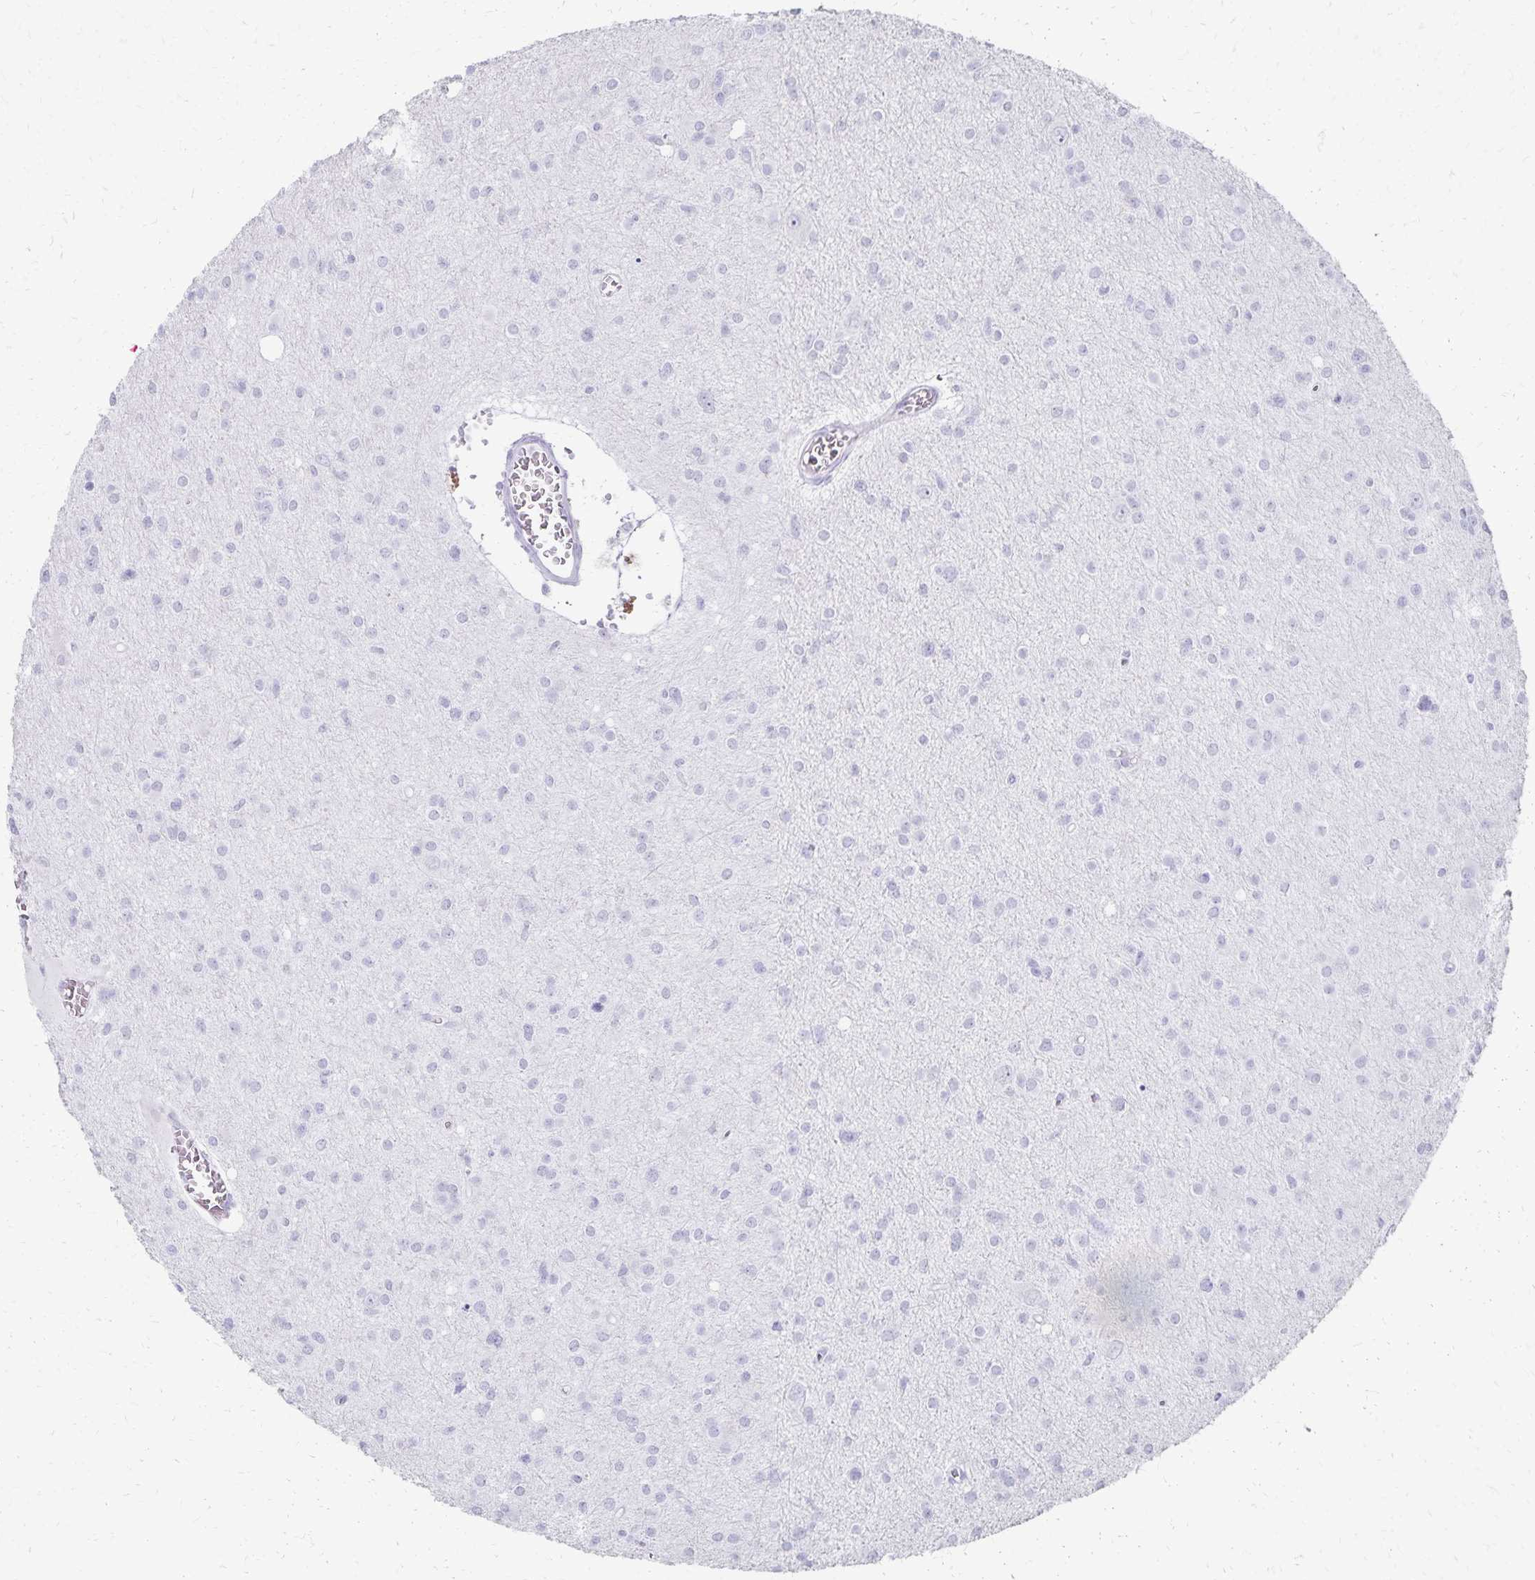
{"staining": {"intensity": "negative", "quantity": "none", "location": "none"}, "tissue": "glioma", "cell_type": "Tumor cells", "image_type": "cancer", "snomed": [{"axis": "morphology", "description": "Glioma, malignant, High grade"}, {"axis": "topography", "description": "Brain"}], "caption": "Human glioma stained for a protein using immunohistochemistry shows no staining in tumor cells.", "gene": "GIP", "patient": {"sex": "male", "age": 23}}